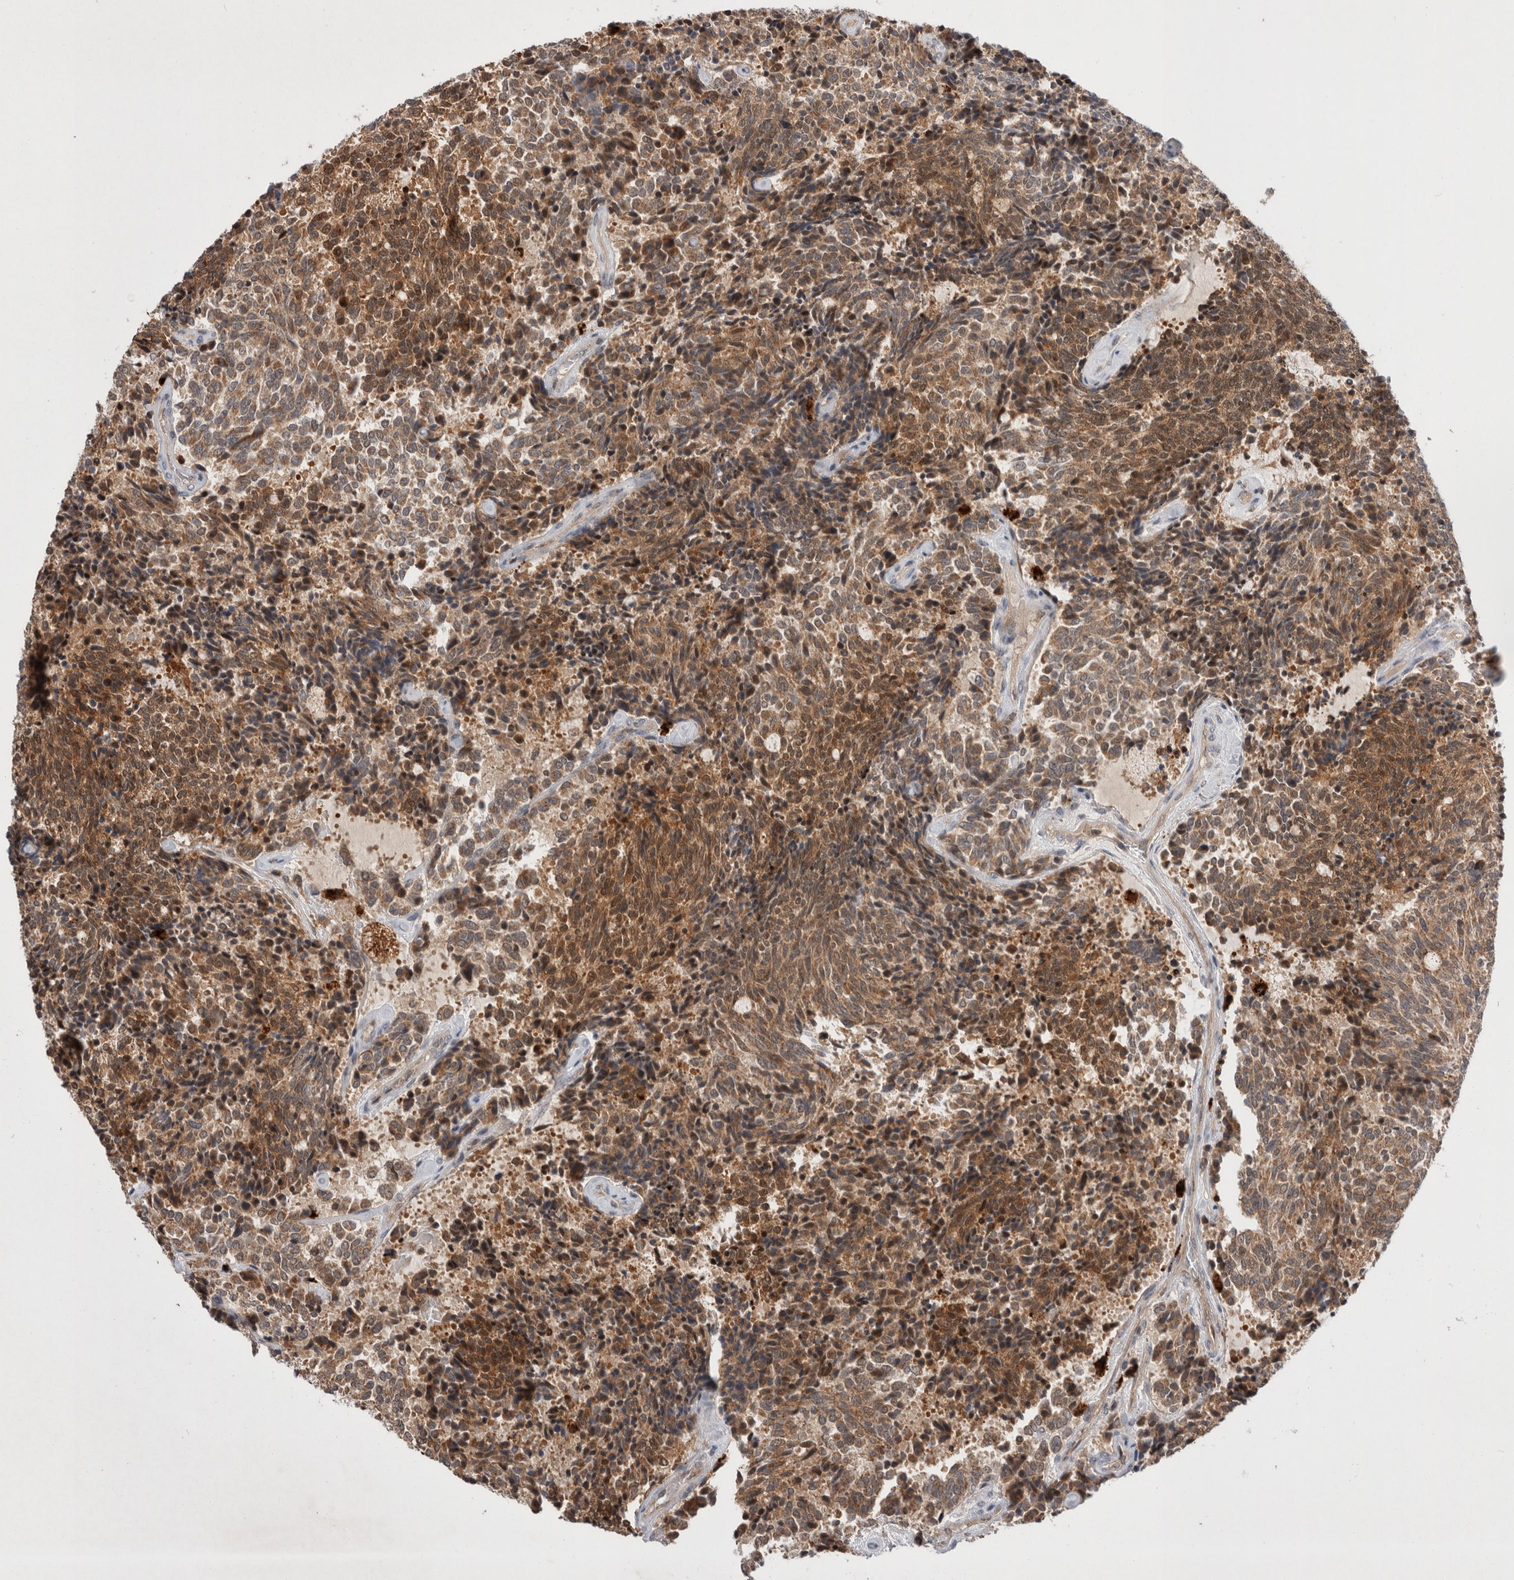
{"staining": {"intensity": "moderate", "quantity": ">75%", "location": "cytoplasmic/membranous"}, "tissue": "carcinoid", "cell_type": "Tumor cells", "image_type": "cancer", "snomed": [{"axis": "morphology", "description": "Carcinoid, malignant, NOS"}, {"axis": "topography", "description": "Pancreas"}], "caption": "Immunohistochemical staining of carcinoid (malignant) reveals medium levels of moderate cytoplasmic/membranous protein staining in about >75% of tumor cells.", "gene": "MRPL37", "patient": {"sex": "female", "age": 54}}